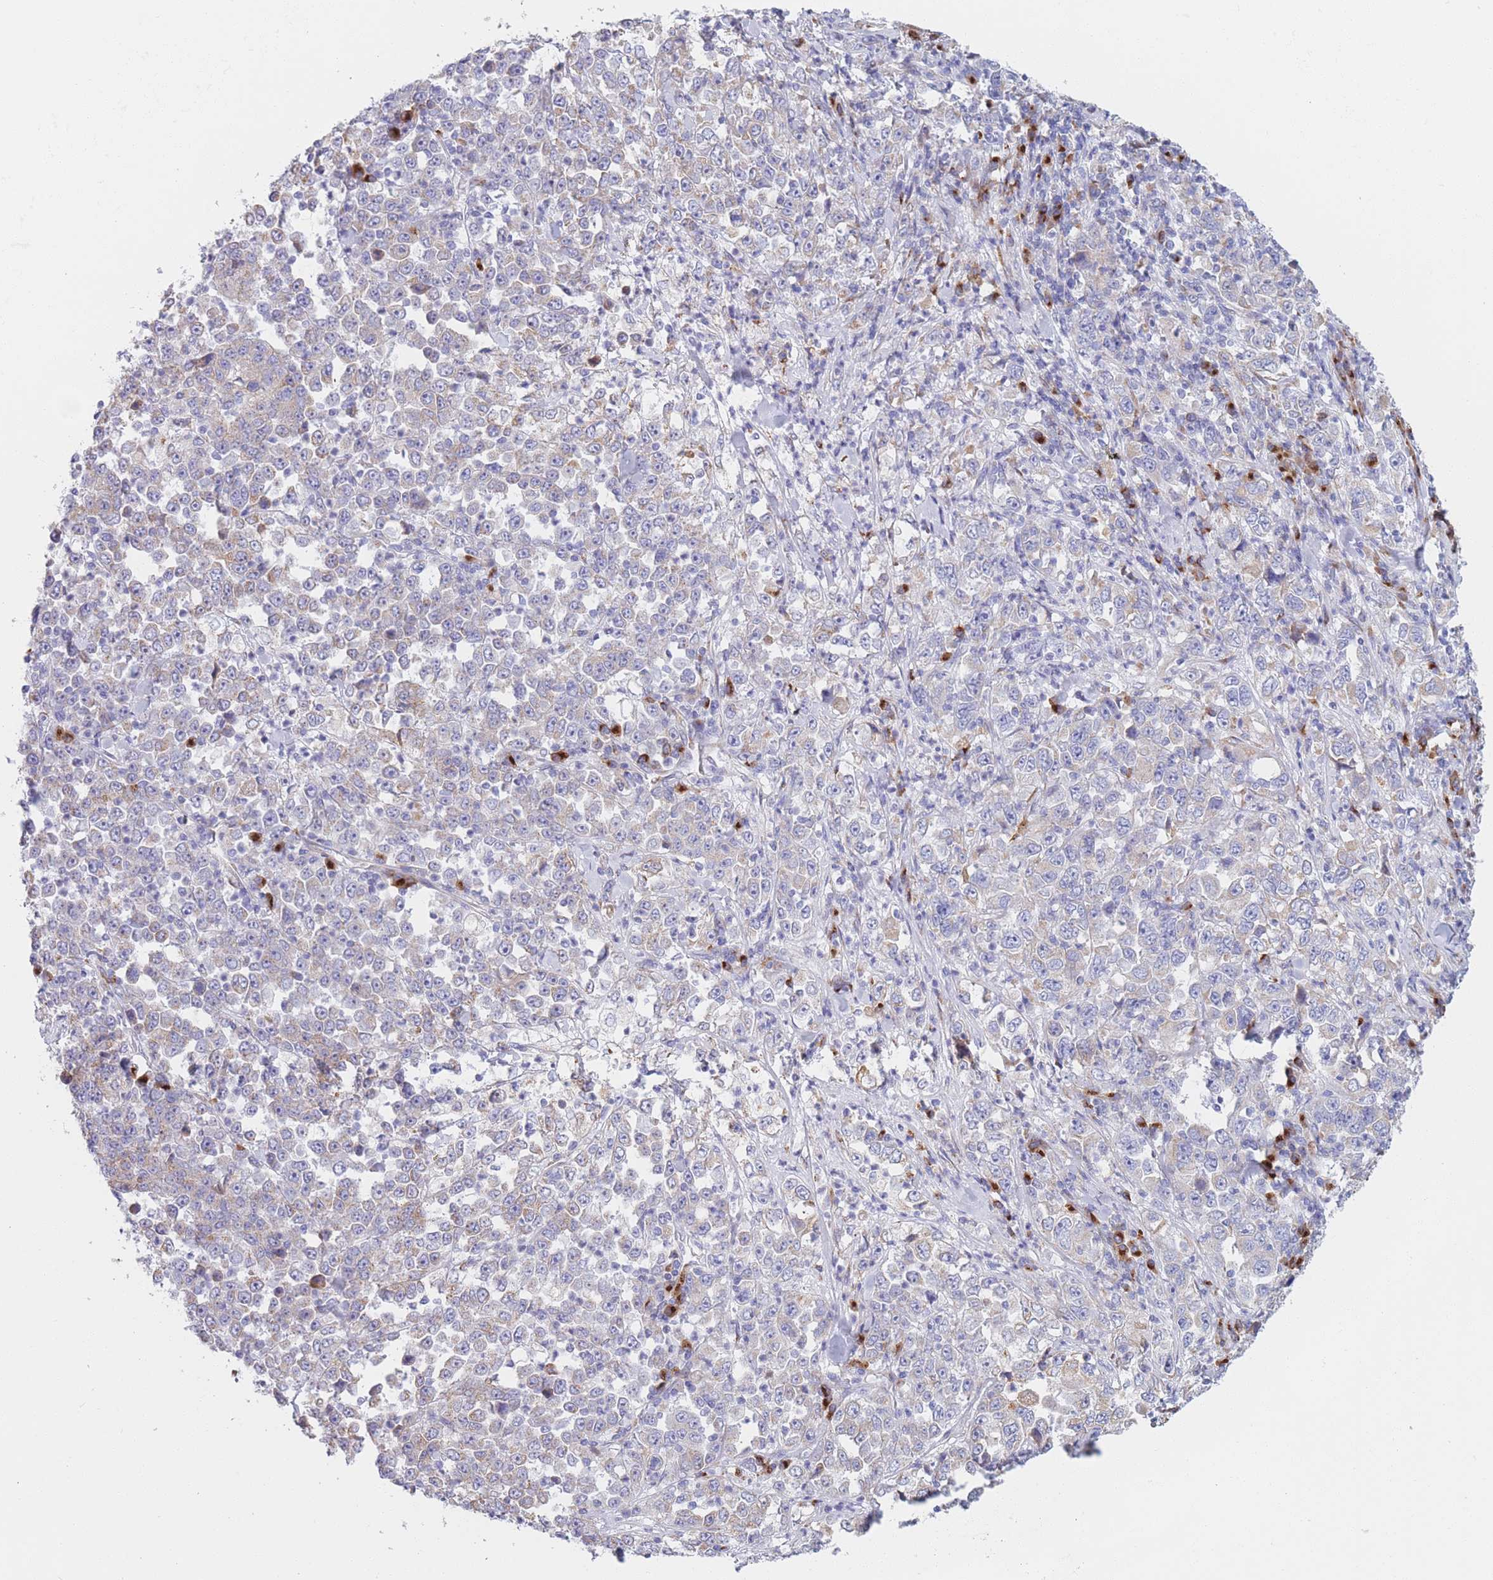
{"staining": {"intensity": "weak", "quantity": "<25%", "location": "cytoplasmic/membranous"}, "tissue": "stomach cancer", "cell_type": "Tumor cells", "image_type": "cancer", "snomed": [{"axis": "morphology", "description": "Normal tissue, NOS"}, {"axis": "morphology", "description": "Adenocarcinoma, NOS"}, {"axis": "topography", "description": "Stomach, upper"}, {"axis": "topography", "description": "Stomach"}], "caption": "A high-resolution histopathology image shows immunohistochemistry staining of adenocarcinoma (stomach), which reveals no significant expression in tumor cells. (IHC, brightfield microscopy, high magnification).", "gene": "MRPL30", "patient": {"sex": "male", "age": 59}}